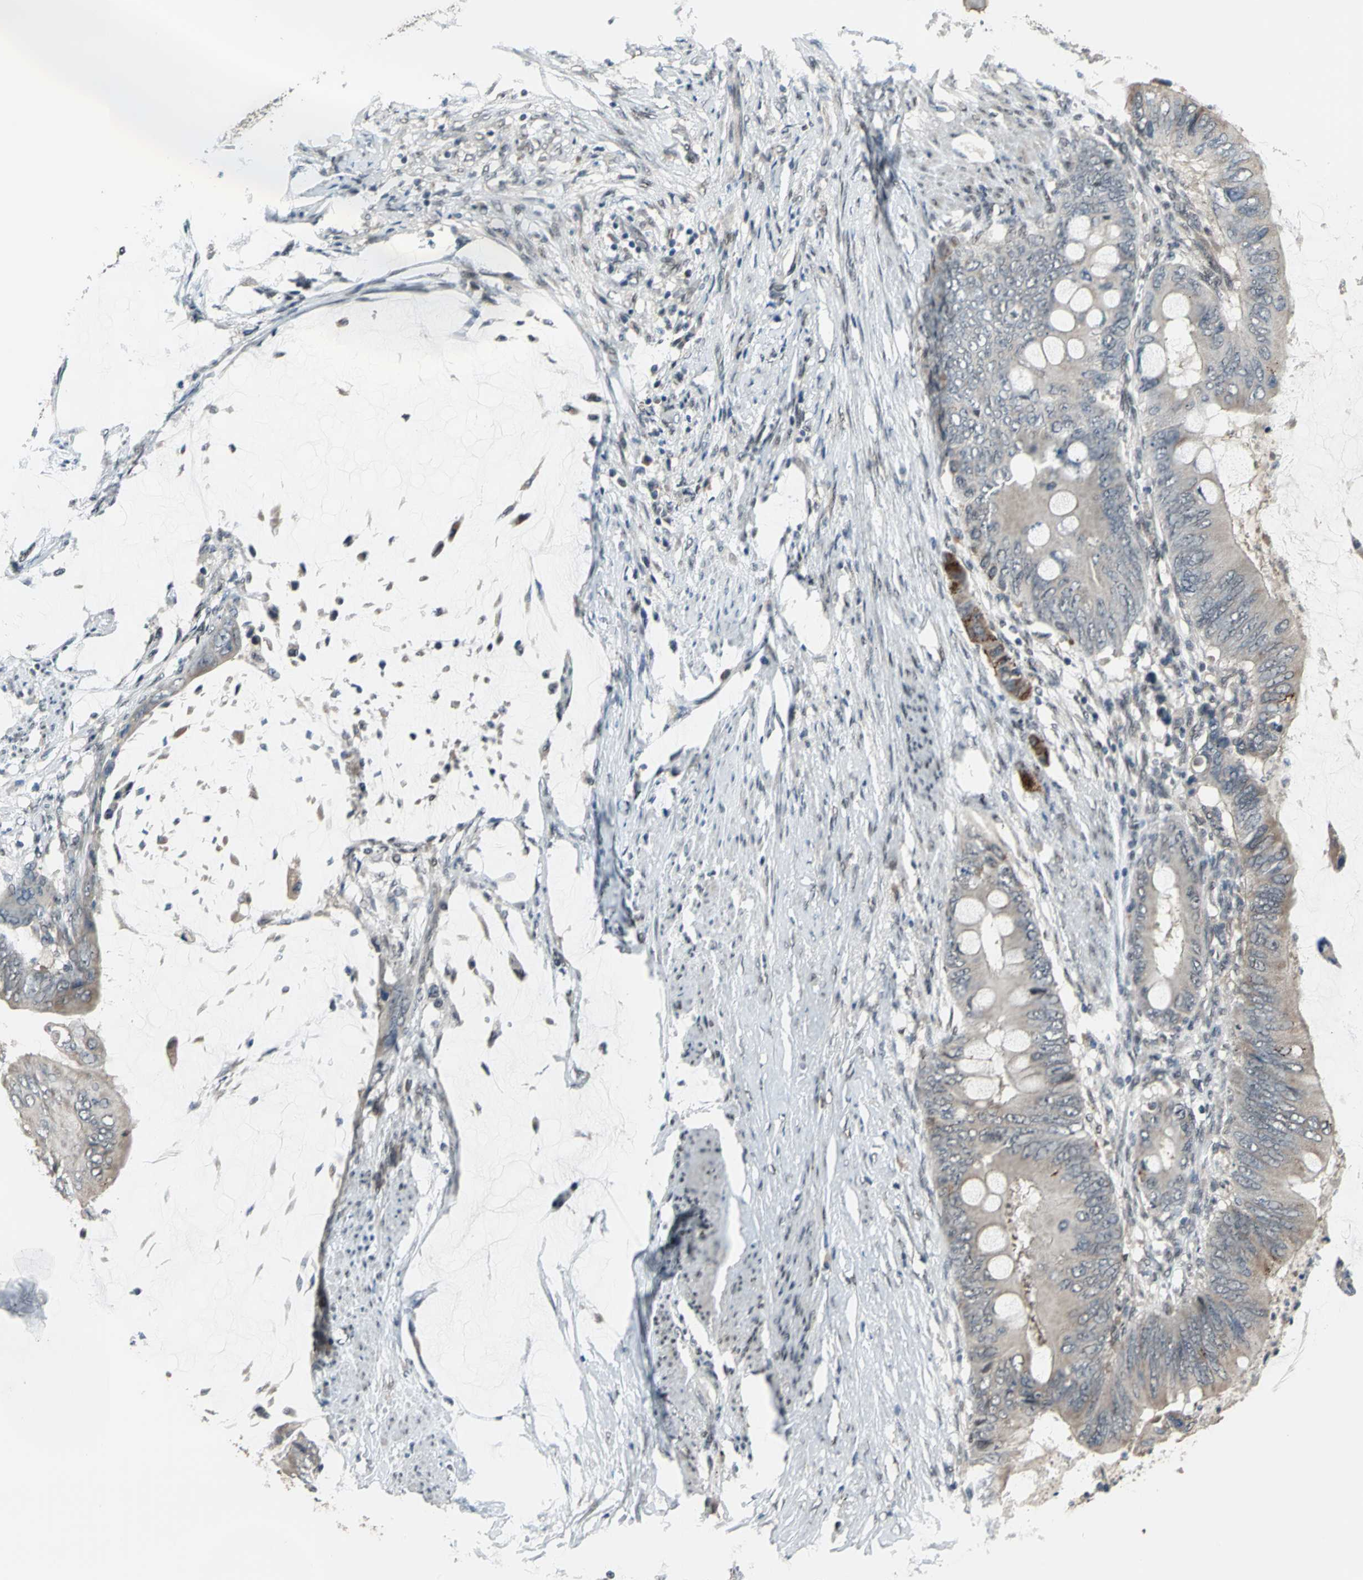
{"staining": {"intensity": "weak", "quantity": "25%-75%", "location": "nuclear"}, "tissue": "colorectal cancer", "cell_type": "Tumor cells", "image_type": "cancer", "snomed": [{"axis": "morphology", "description": "Normal tissue, NOS"}, {"axis": "morphology", "description": "Adenocarcinoma, NOS"}, {"axis": "topography", "description": "Rectum"}, {"axis": "topography", "description": "Peripheral nerve tissue"}], "caption": "About 25%-75% of tumor cells in human colorectal adenocarcinoma reveal weak nuclear protein expression as visualized by brown immunohistochemical staining.", "gene": "ELF2", "patient": {"sex": "female", "age": 77}}